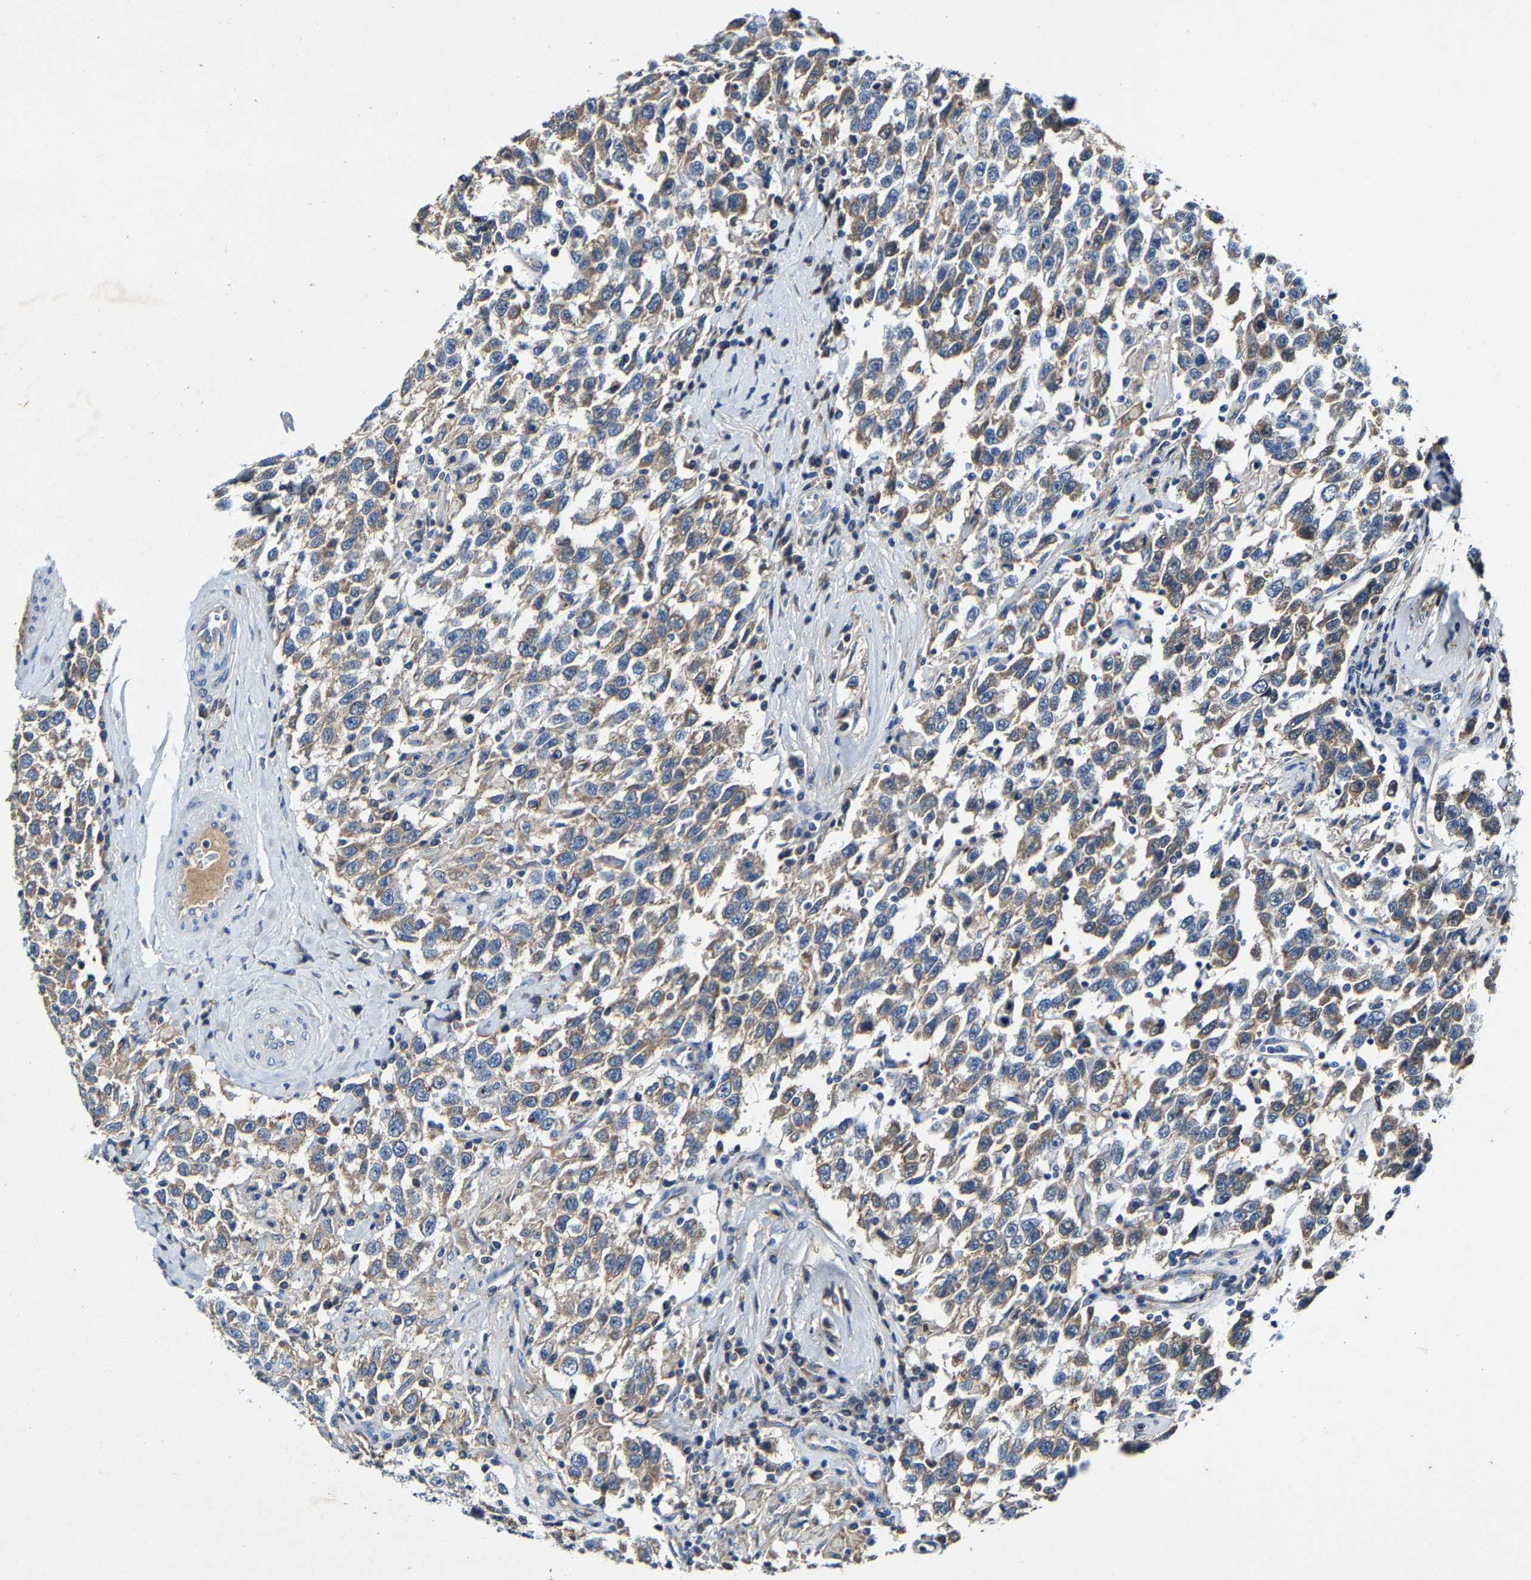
{"staining": {"intensity": "moderate", "quantity": "25%-75%", "location": "cytoplasmic/membranous"}, "tissue": "testis cancer", "cell_type": "Tumor cells", "image_type": "cancer", "snomed": [{"axis": "morphology", "description": "Seminoma, NOS"}, {"axis": "topography", "description": "Testis"}], "caption": "DAB (3,3'-diaminobenzidine) immunohistochemical staining of human testis cancer (seminoma) displays moderate cytoplasmic/membranous protein positivity in approximately 25%-75% of tumor cells. (Brightfield microscopy of DAB IHC at high magnification).", "gene": "SLC25A25", "patient": {"sex": "male", "age": 41}}